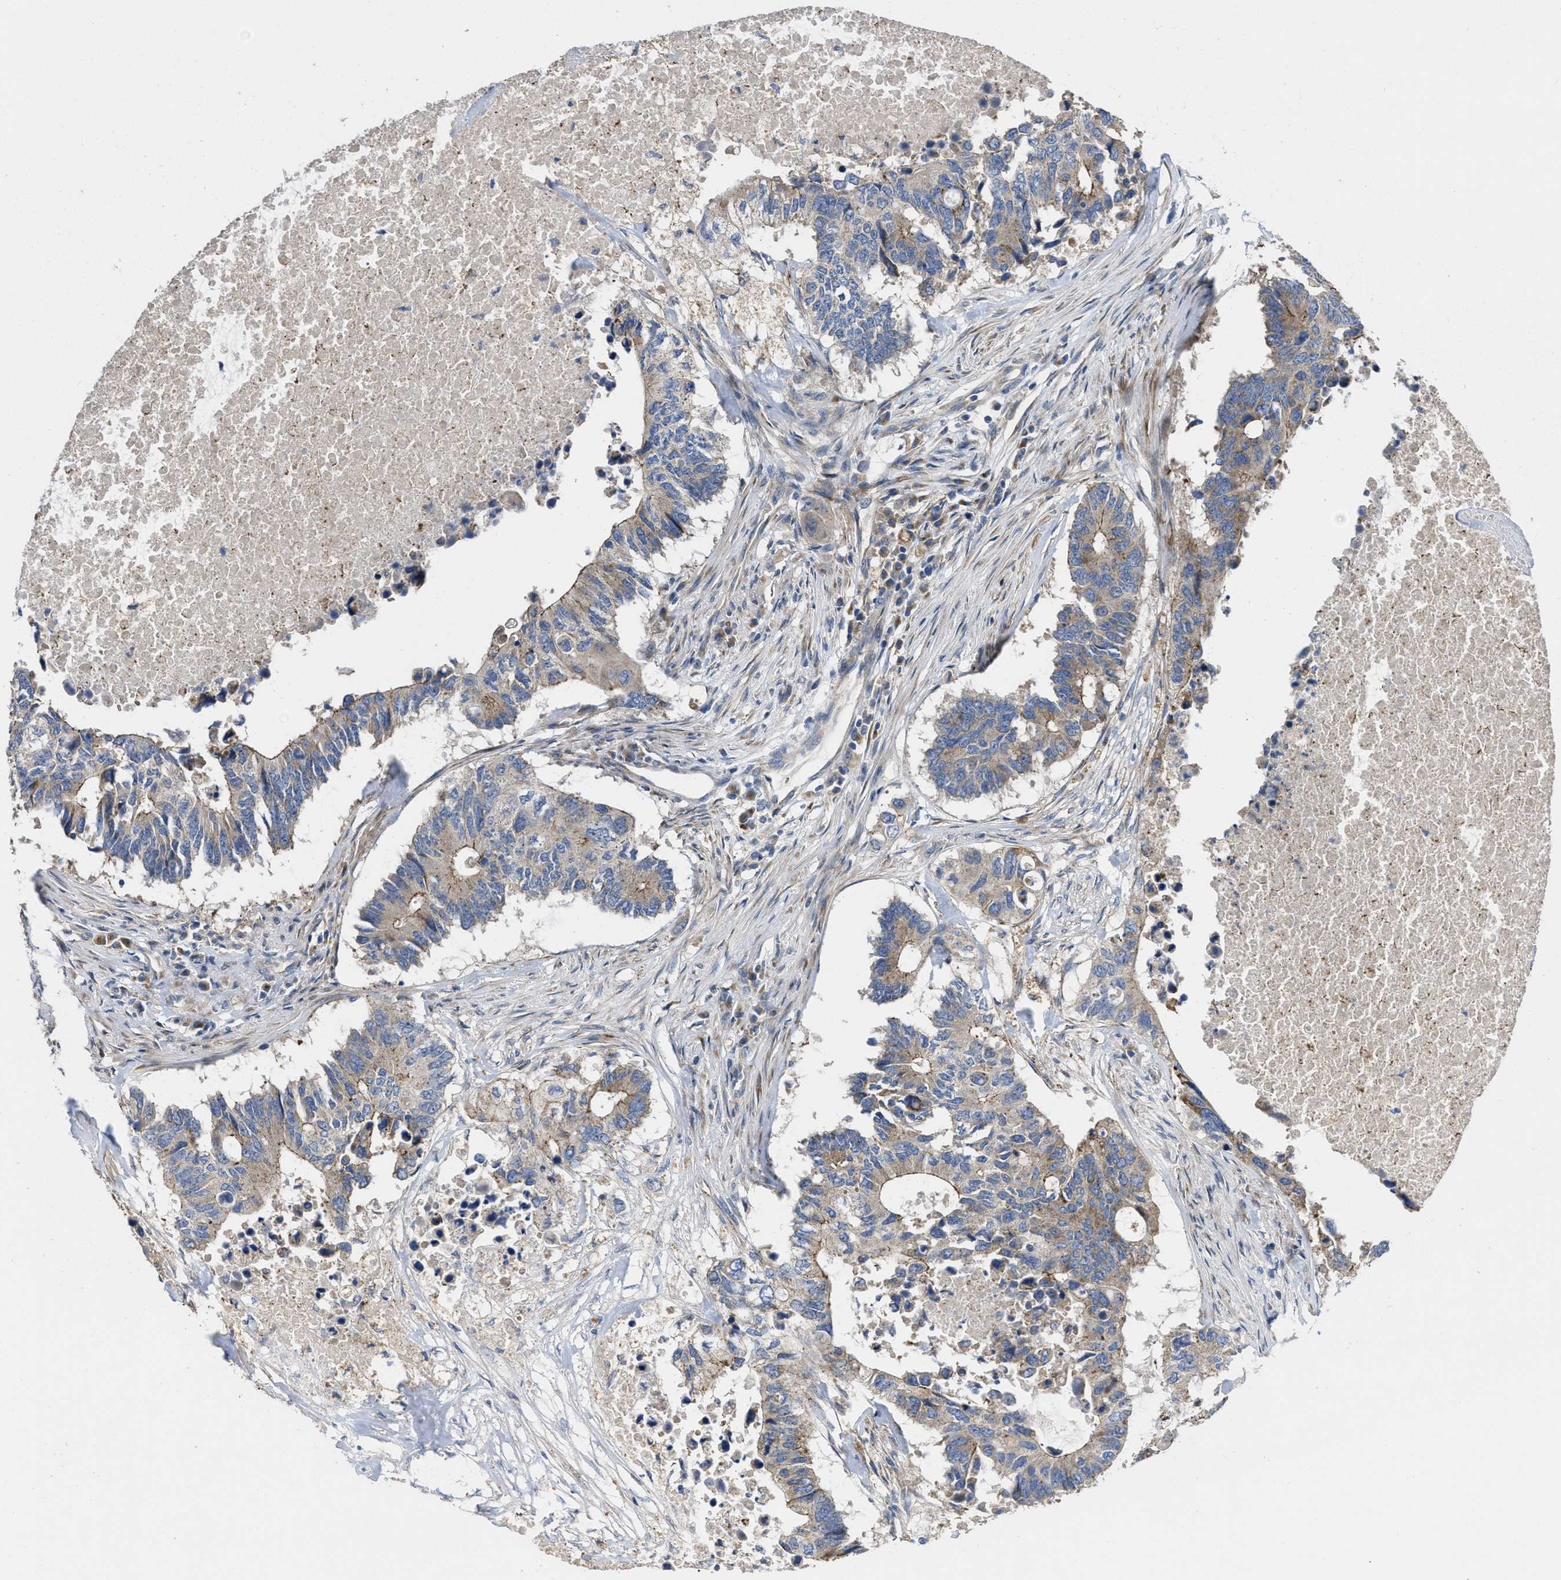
{"staining": {"intensity": "weak", "quantity": "25%-75%", "location": "cytoplasmic/membranous"}, "tissue": "colorectal cancer", "cell_type": "Tumor cells", "image_type": "cancer", "snomed": [{"axis": "morphology", "description": "Adenocarcinoma, NOS"}, {"axis": "topography", "description": "Colon"}], "caption": "Immunohistochemical staining of human colorectal adenocarcinoma demonstrates low levels of weak cytoplasmic/membranous protein staining in about 25%-75% of tumor cells.", "gene": "CDPF1", "patient": {"sex": "male", "age": 71}}